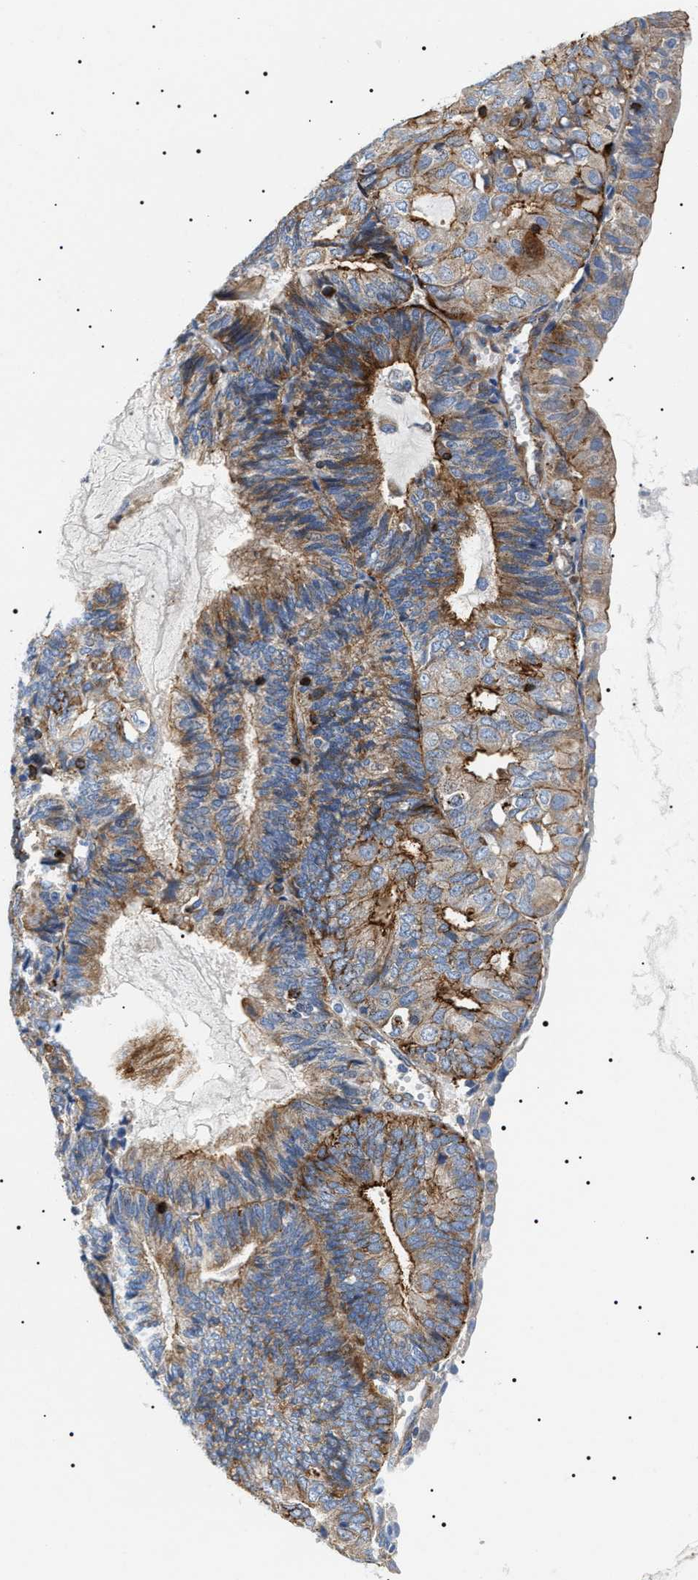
{"staining": {"intensity": "moderate", "quantity": ">75%", "location": "cytoplasmic/membranous"}, "tissue": "endometrial cancer", "cell_type": "Tumor cells", "image_type": "cancer", "snomed": [{"axis": "morphology", "description": "Adenocarcinoma, NOS"}, {"axis": "topography", "description": "Endometrium"}], "caption": "IHC histopathology image of neoplastic tissue: adenocarcinoma (endometrial) stained using immunohistochemistry demonstrates medium levels of moderate protein expression localized specifically in the cytoplasmic/membranous of tumor cells, appearing as a cytoplasmic/membranous brown color.", "gene": "TMEM222", "patient": {"sex": "female", "age": 81}}